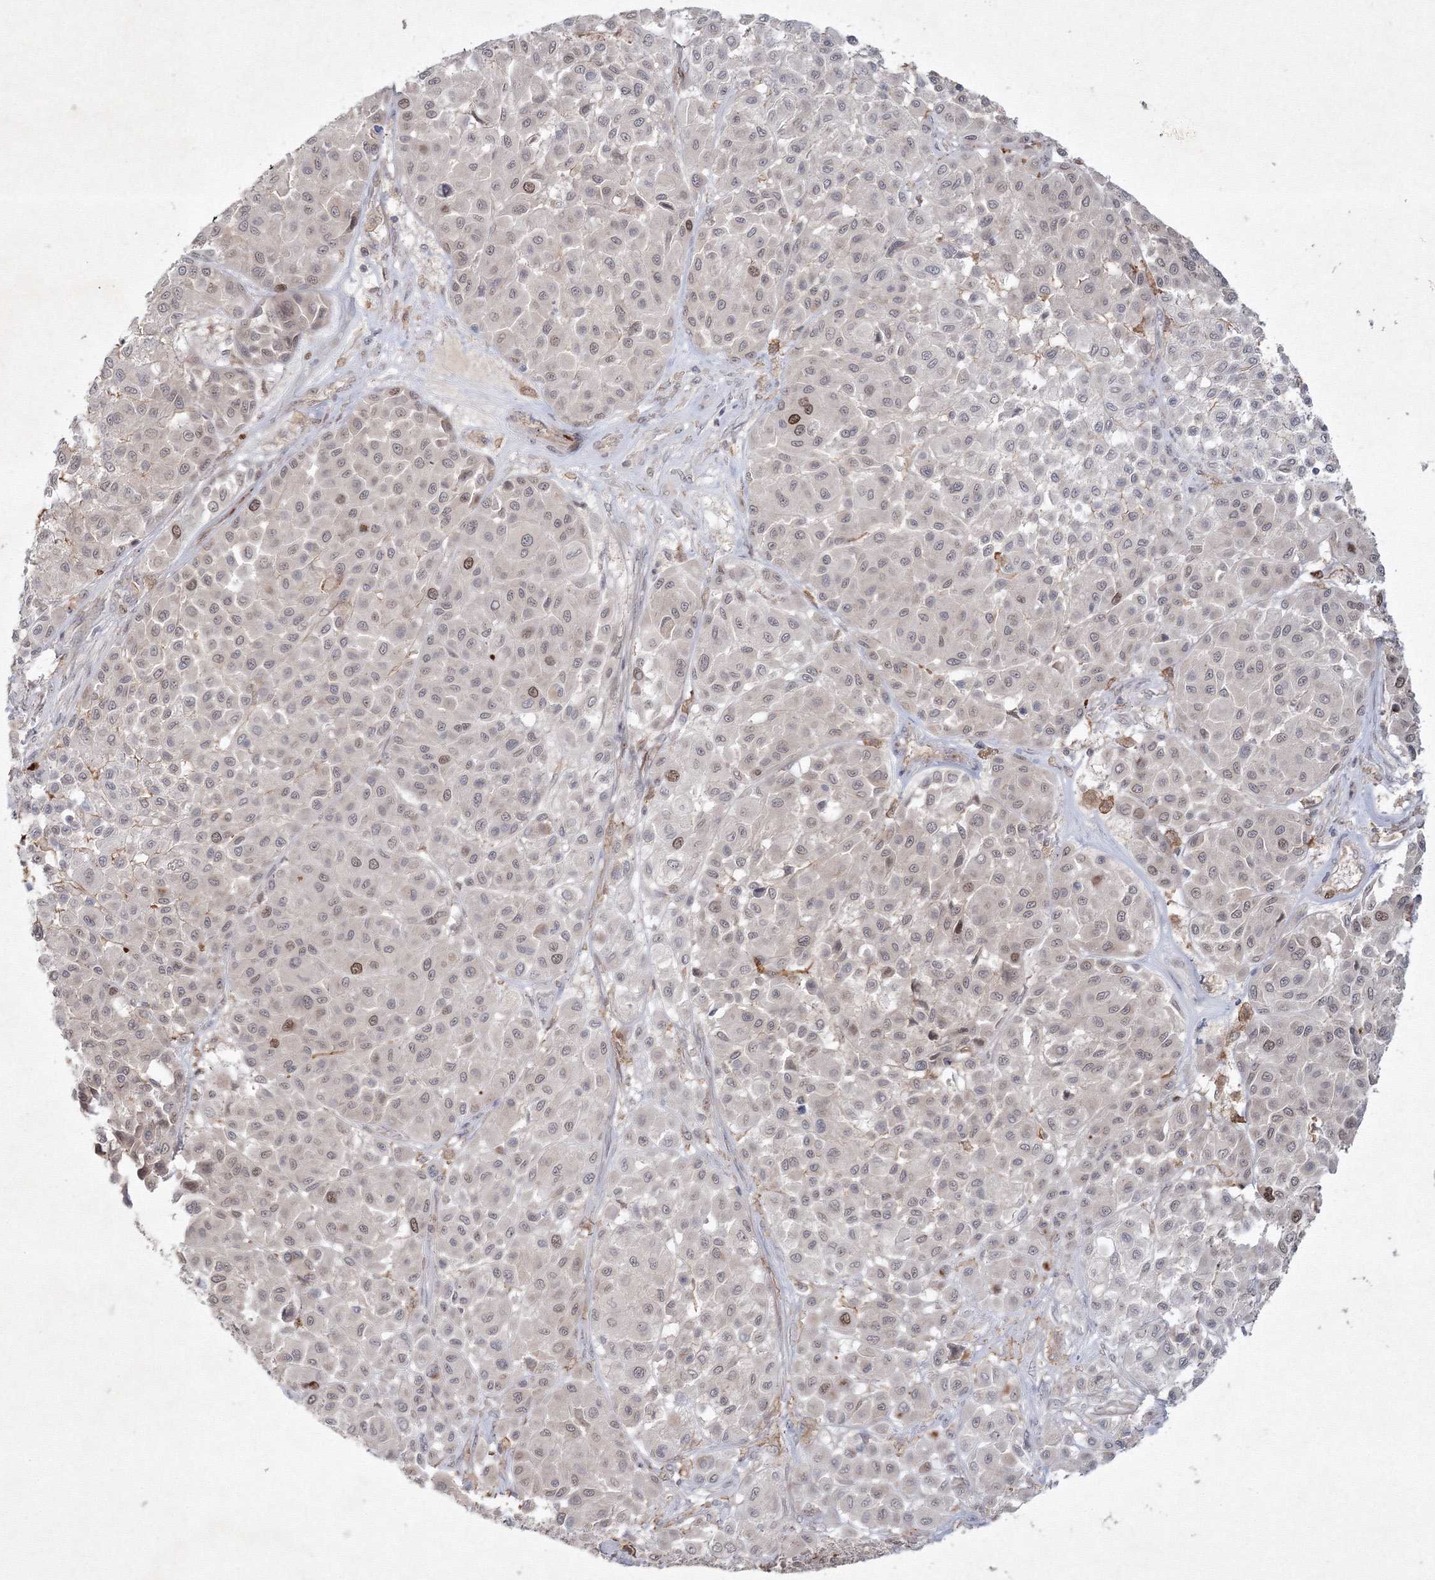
{"staining": {"intensity": "moderate", "quantity": "<25%", "location": "cytoplasmic/membranous,nuclear"}, "tissue": "melanoma", "cell_type": "Tumor cells", "image_type": "cancer", "snomed": [{"axis": "morphology", "description": "Malignant melanoma, Metastatic site"}, {"axis": "topography", "description": "Soft tissue"}], "caption": "This is a micrograph of immunohistochemistry staining of malignant melanoma (metastatic site), which shows moderate staining in the cytoplasmic/membranous and nuclear of tumor cells.", "gene": "KIF20A", "patient": {"sex": "male", "age": 41}}